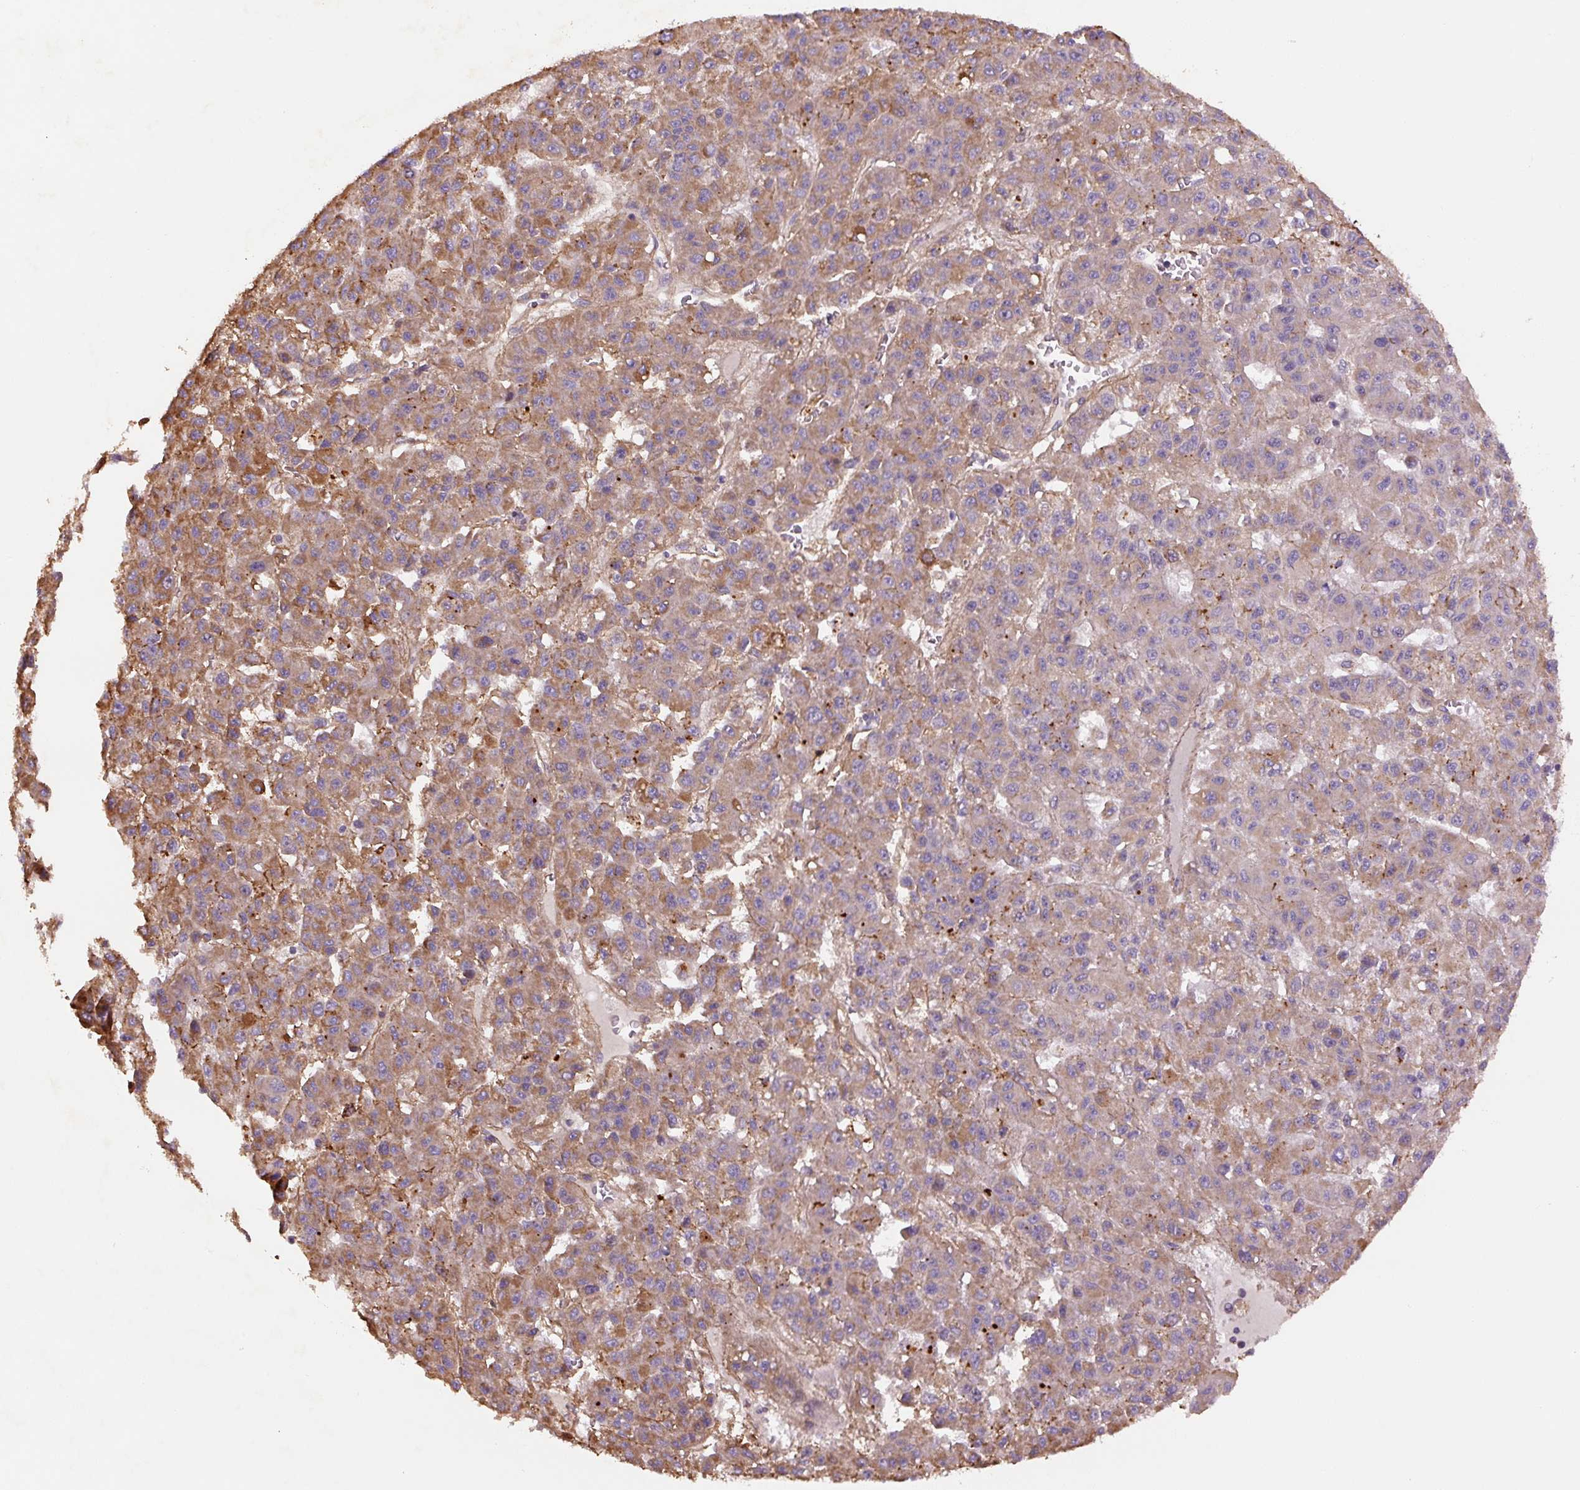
{"staining": {"intensity": "moderate", "quantity": "25%-75%", "location": "cytoplasmic/membranous"}, "tissue": "liver cancer", "cell_type": "Tumor cells", "image_type": "cancer", "snomed": [{"axis": "morphology", "description": "Carcinoma, Hepatocellular, NOS"}, {"axis": "topography", "description": "Liver"}], "caption": "The image demonstrates staining of liver cancer (hepatocellular carcinoma), revealing moderate cytoplasmic/membranous protein expression (brown color) within tumor cells.", "gene": "CCNI2", "patient": {"sex": "male", "age": 70}}